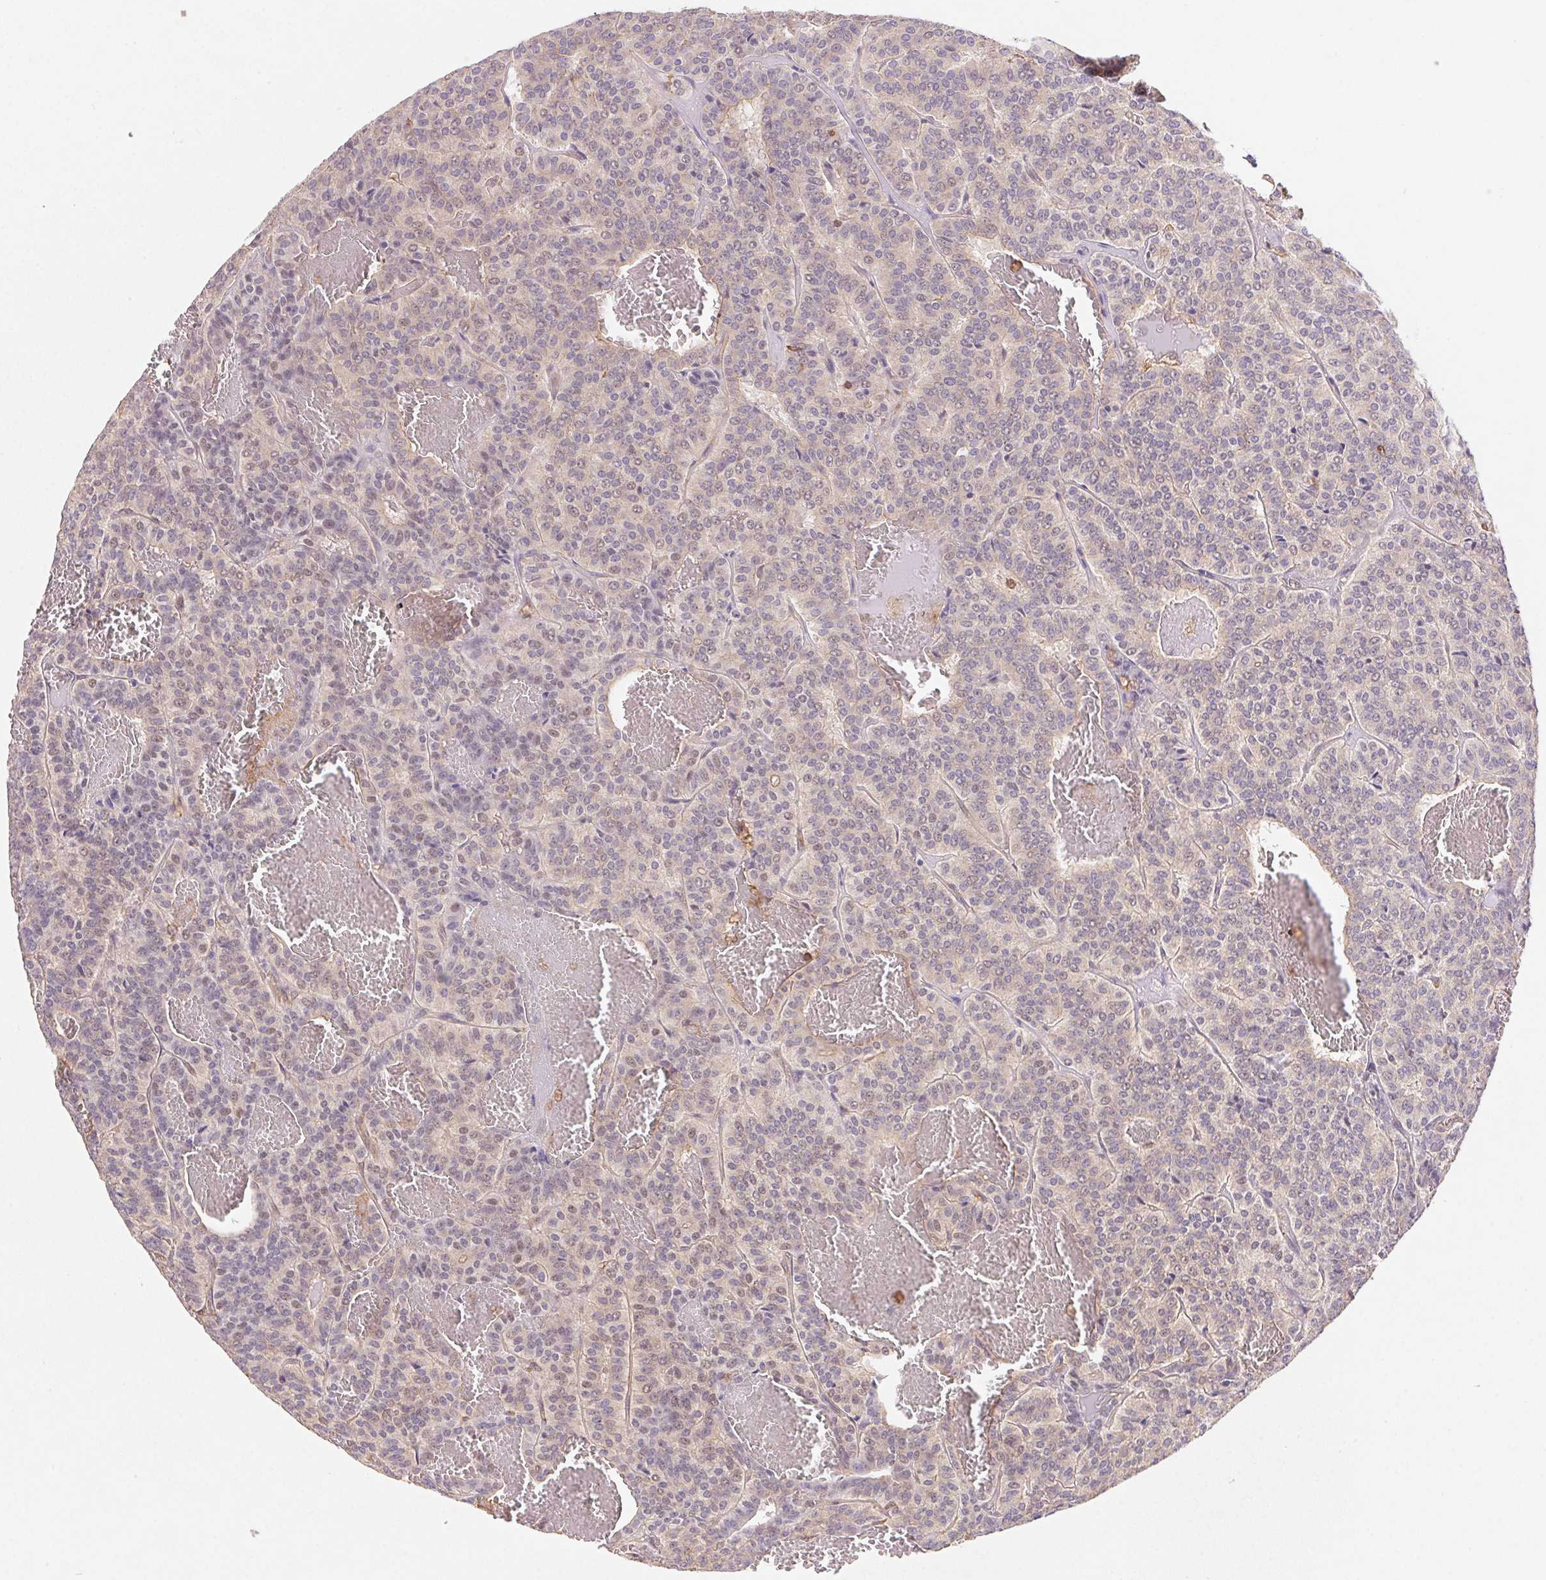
{"staining": {"intensity": "weak", "quantity": "<25%", "location": "cytoplasmic/membranous"}, "tissue": "carcinoid", "cell_type": "Tumor cells", "image_type": "cancer", "snomed": [{"axis": "morphology", "description": "Carcinoid, malignant, NOS"}, {"axis": "topography", "description": "Lung"}], "caption": "Immunohistochemistry histopathology image of neoplastic tissue: carcinoid stained with DAB displays no significant protein staining in tumor cells.", "gene": "ATG10", "patient": {"sex": "male", "age": 70}}